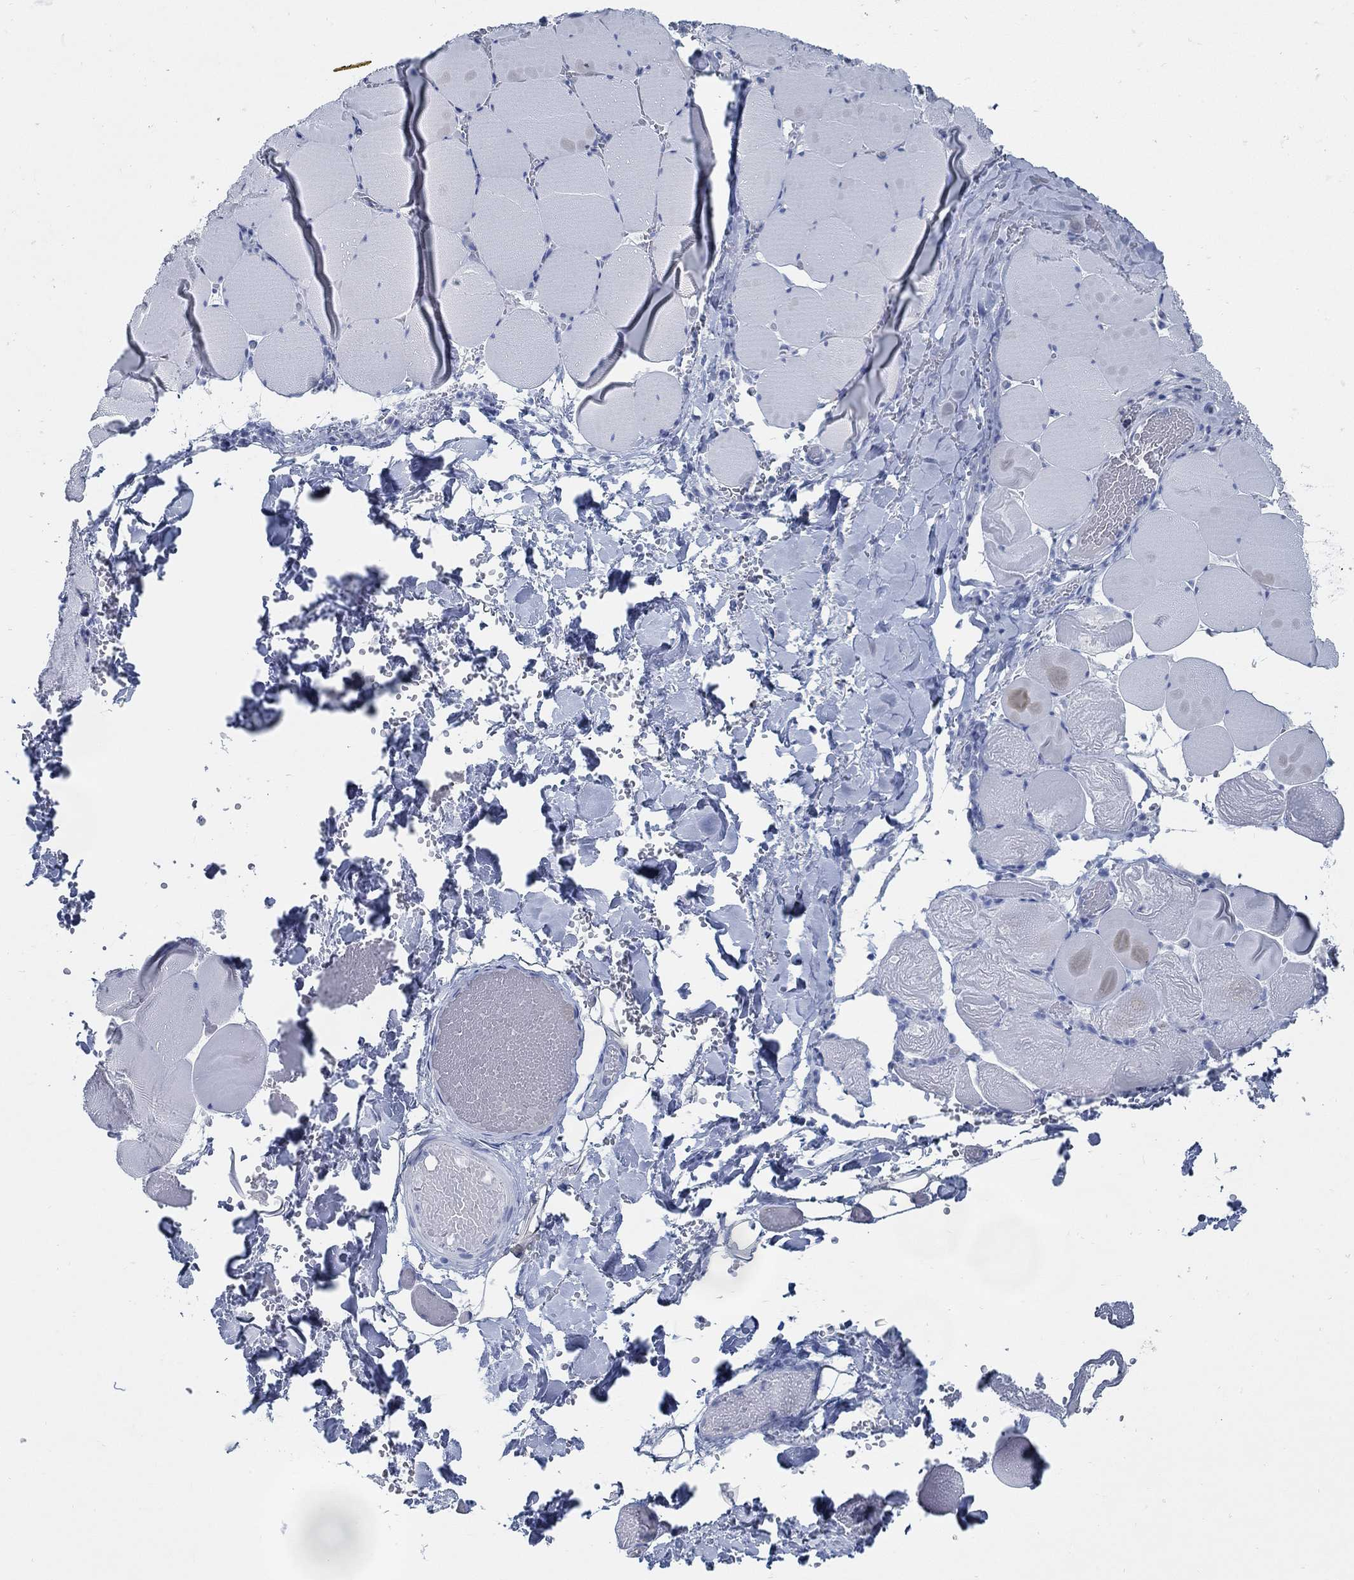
{"staining": {"intensity": "negative", "quantity": "none", "location": "none"}, "tissue": "skeletal muscle", "cell_type": "Myocytes", "image_type": "normal", "snomed": [{"axis": "morphology", "description": "Normal tissue, NOS"}, {"axis": "morphology", "description": "Malignant melanoma, Metastatic site"}, {"axis": "topography", "description": "Skeletal muscle"}], "caption": "Immunohistochemical staining of unremarkable skeletal muscle demonstrates no significant expression in myocytes.", "gene": "SLC45A1", "patient": {"sex": "male", "age": 50}}